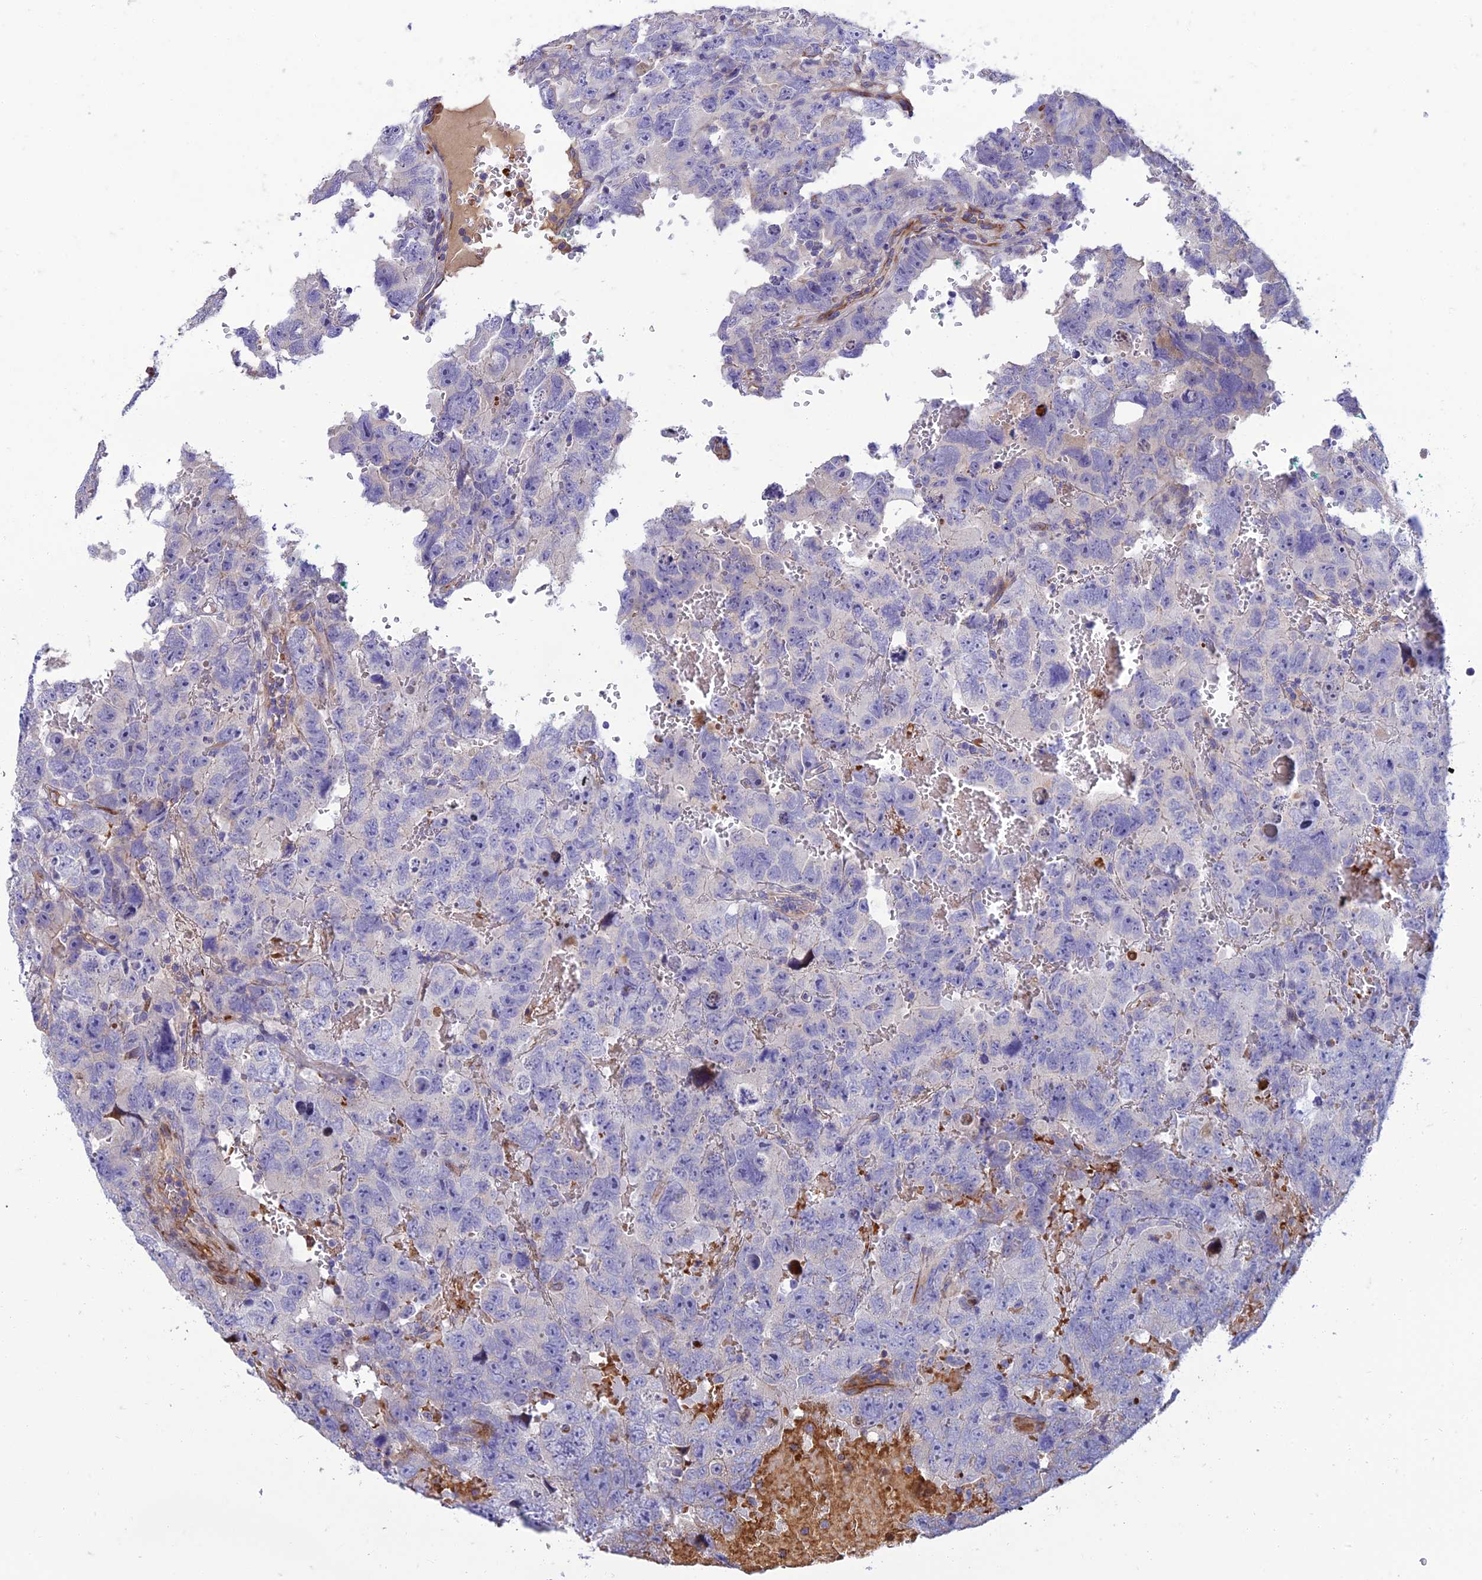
{"staining": {"intensity": "negative", "quantity": "none", "location": "none"}, "tissue": "testis cancer", "cell_type": "Tumor cells", "image_type": "cancer", "snomed": [{"axis": "morphology", "description": "Carcinoma, Embryonal, NOS"}, {"axis": "topography", "description": "Testis"}], "caption": "The image displays no significant staining in tumor cells of embryonal carcinoma (testis). (DAB (3,3'-diaminobenzidine) immunohistochemistry (IHC) with hematoxylin counter stain).", "gene": "SEL1L3", "patient": {"sex": "male", "age": 45}}